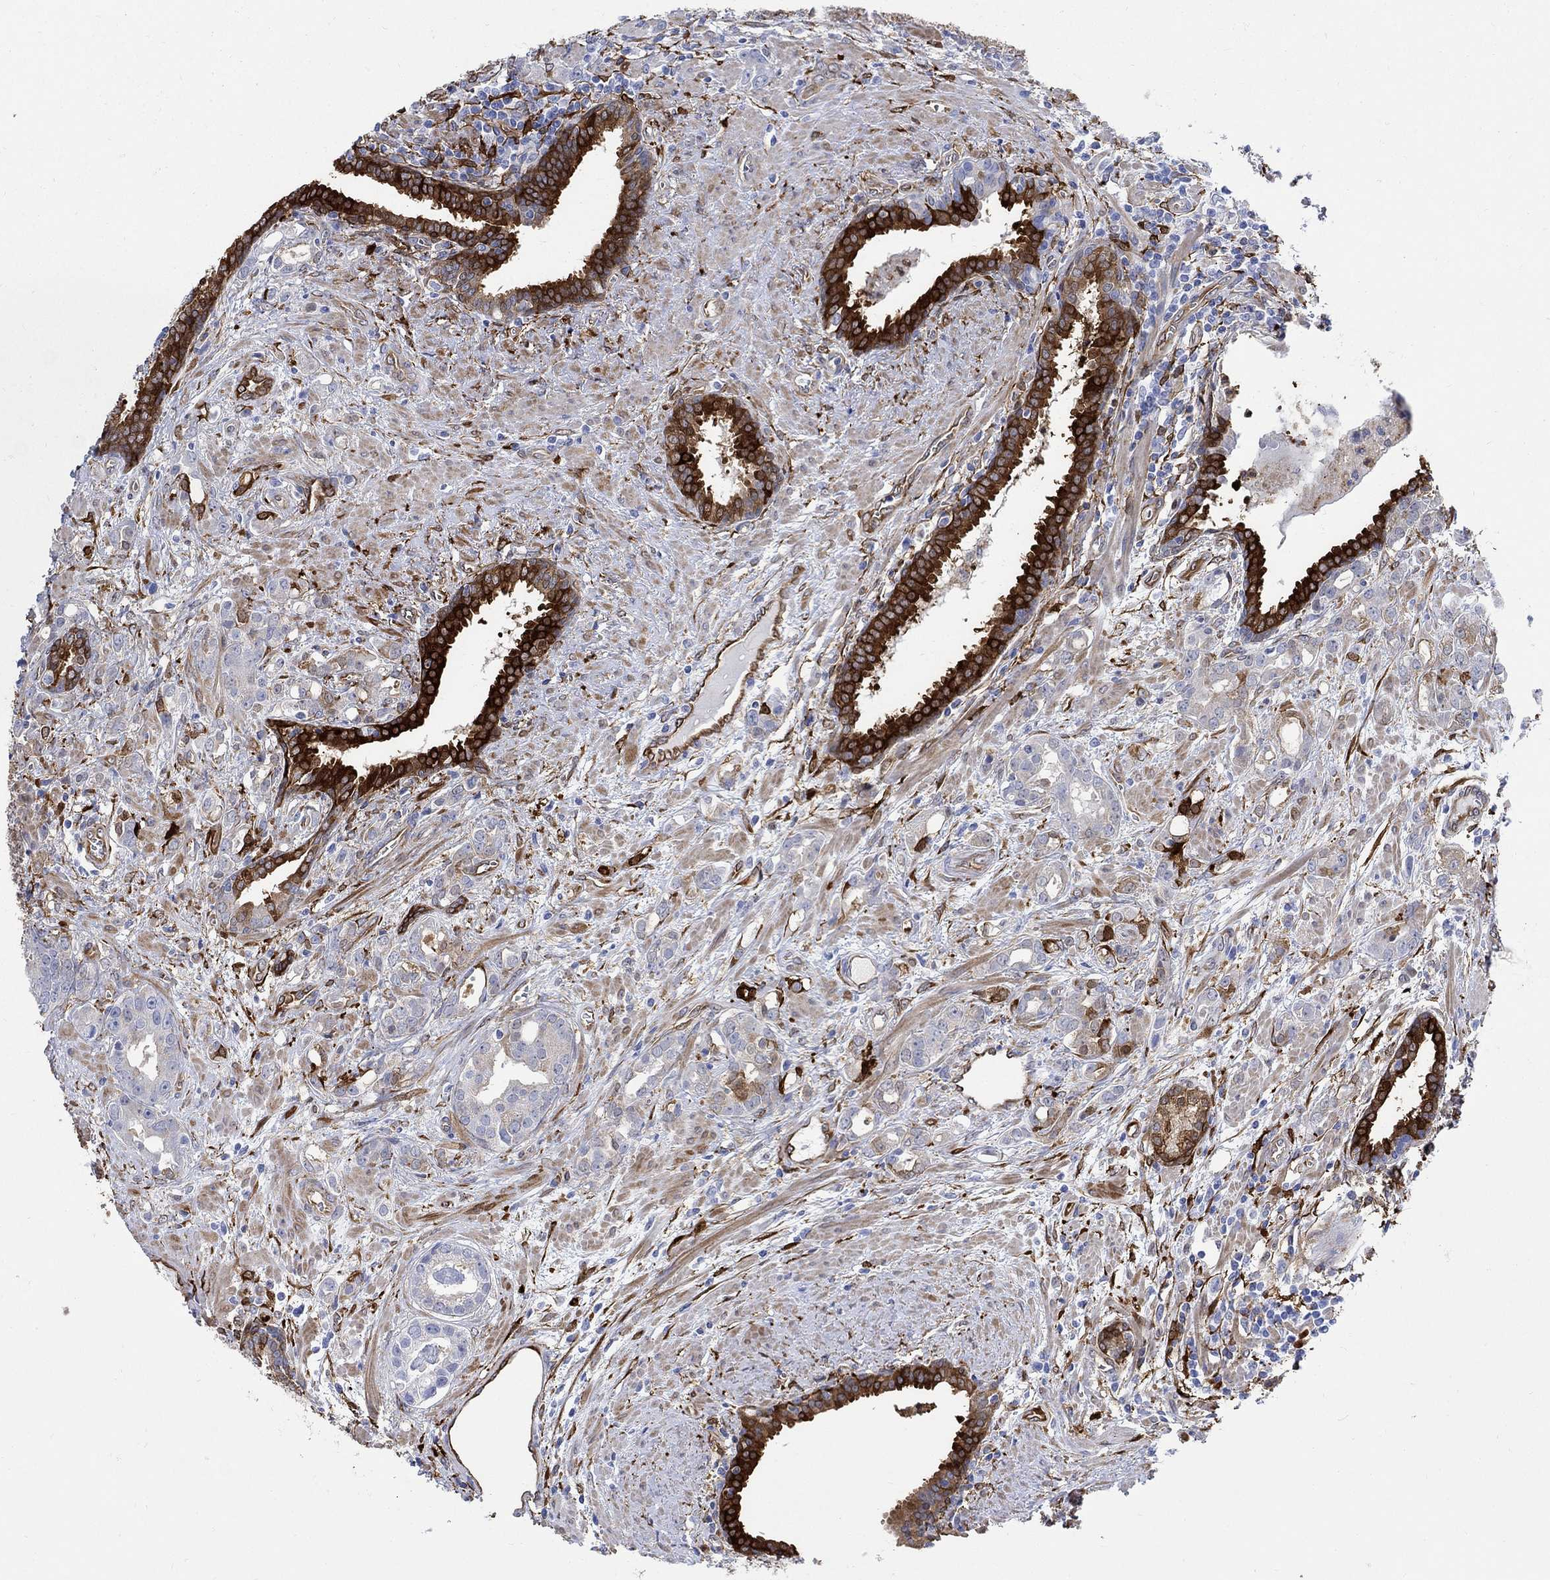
{"staining": {"intensity": "strong", "quantity": "25%-75%", "location": "cytoplasmic/membranous"}, "tissue": "prostate cancer", "cell_type": "Tumor cells", "image_type": "cancer", "snomed": [{"axis": "morphology", "description": "Adenocarcinoma, NOS"}, {"axis": "topography", "description": "Prostate"}], "caption": "This histopathology image demonstrates immunohistochemistry (IHC) staining of prostate adenocarcinoma, with high strong cytoplasmic/membranous positivity in approximately 25%-75% of tumor cells.", "gene": "TGM2", "patient": {"sex": "male", "age": 57}}